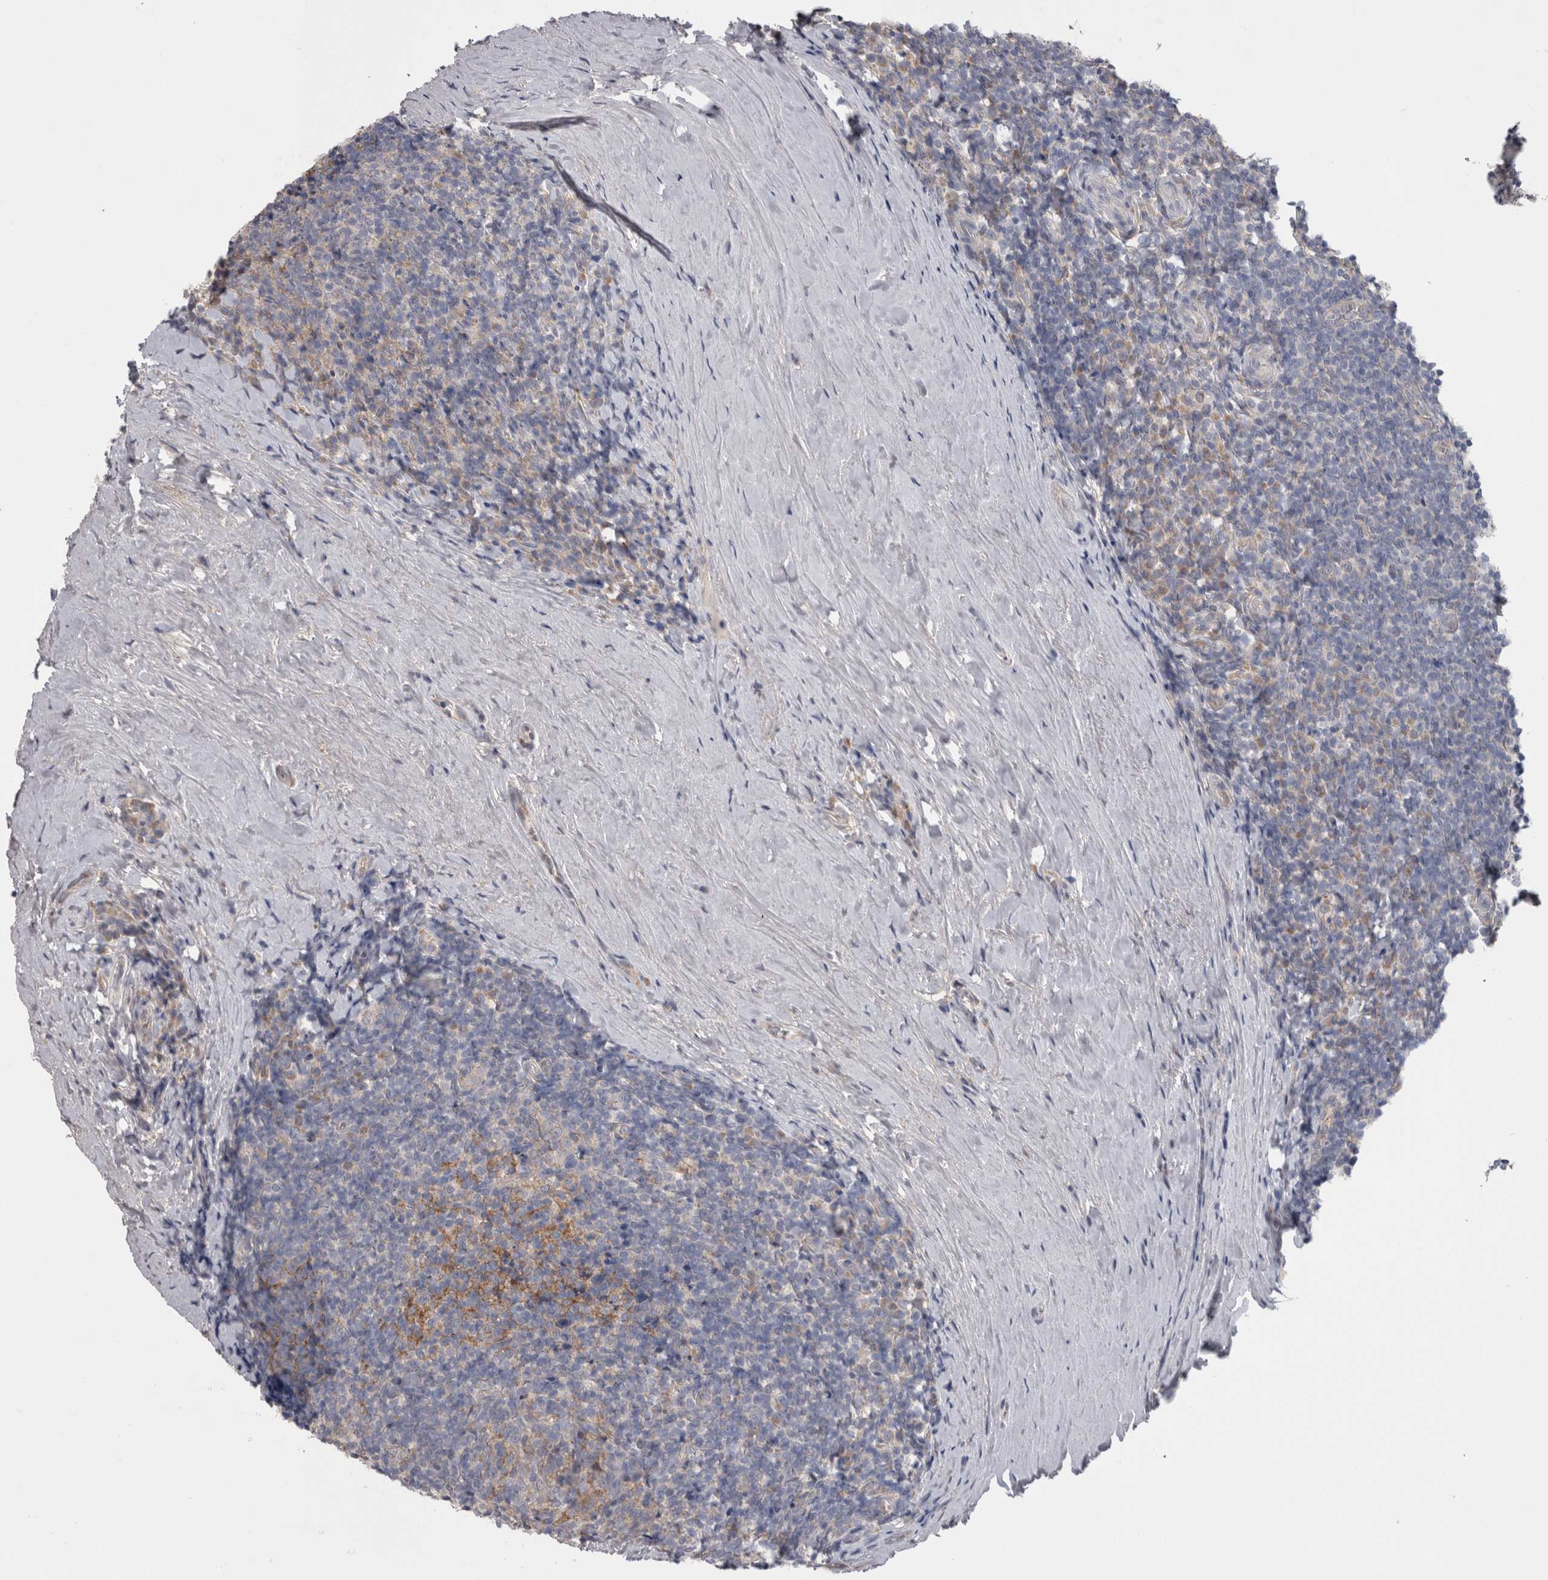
{"staining": {"intensity": "moderate", "quantity": "25%-75%", "location": "cytoplasmic/membranous"}, "tissue": "tonsil", "cell_type": "Germinal center cells", "image_type": "normal", "snomed": [{"axis": "morphology", "description": "Normal tissue, NOS"}, {"axis": "topography", "description": "Tonsil"}], "caption": "About 25%-75% of germinal center cells in normal tonsil reveal moderate cytoplasmic/membranous protein expression as visualized by brown immunohistochemical staining.", "gene": "NECTIN2", "patient": {"sex": "male", "age": 37}}